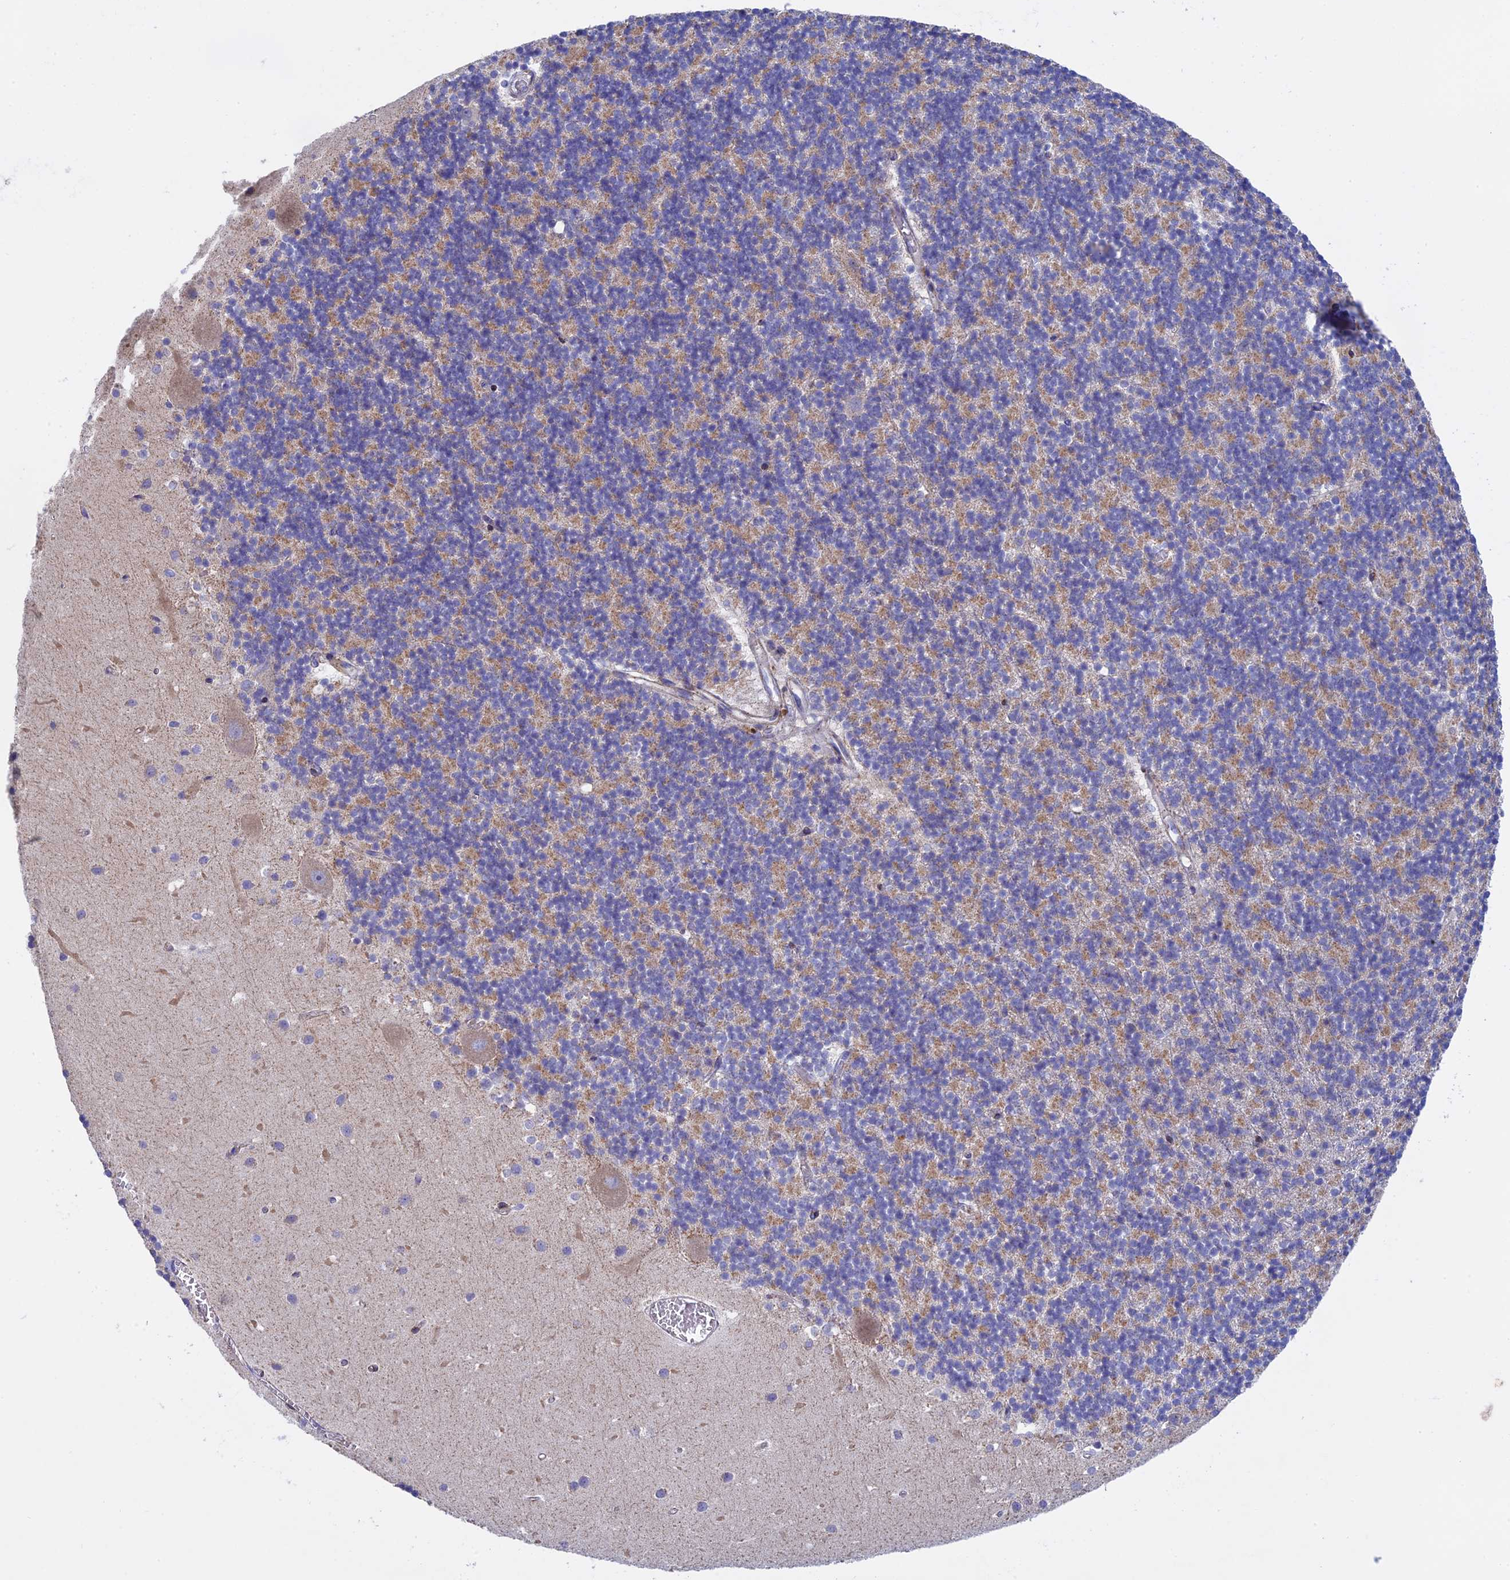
{"staining": {"intensity": "weak", "quantity": "25%-75%", "location": "cytoplasmic/membranous"}, "tissue": "cerebellum", "cell_type": "Cells in granular layer", "image_type": "normal", "snomed": [{"axis": "morphology", "description": "Normal tissue, NOS"}, {"axis": "topography", "description": "Cerebellum"}], "caption": "A histopathology image of human cerebellum stained for a protein shows weak cytoplasmic/membranous brown staining in cells in granular layer. The protein of interest is shown in brown color, while the nuclei are stained blue.", "gene": "ETFDH", "patient": {"sex": "male", "age": 54}}